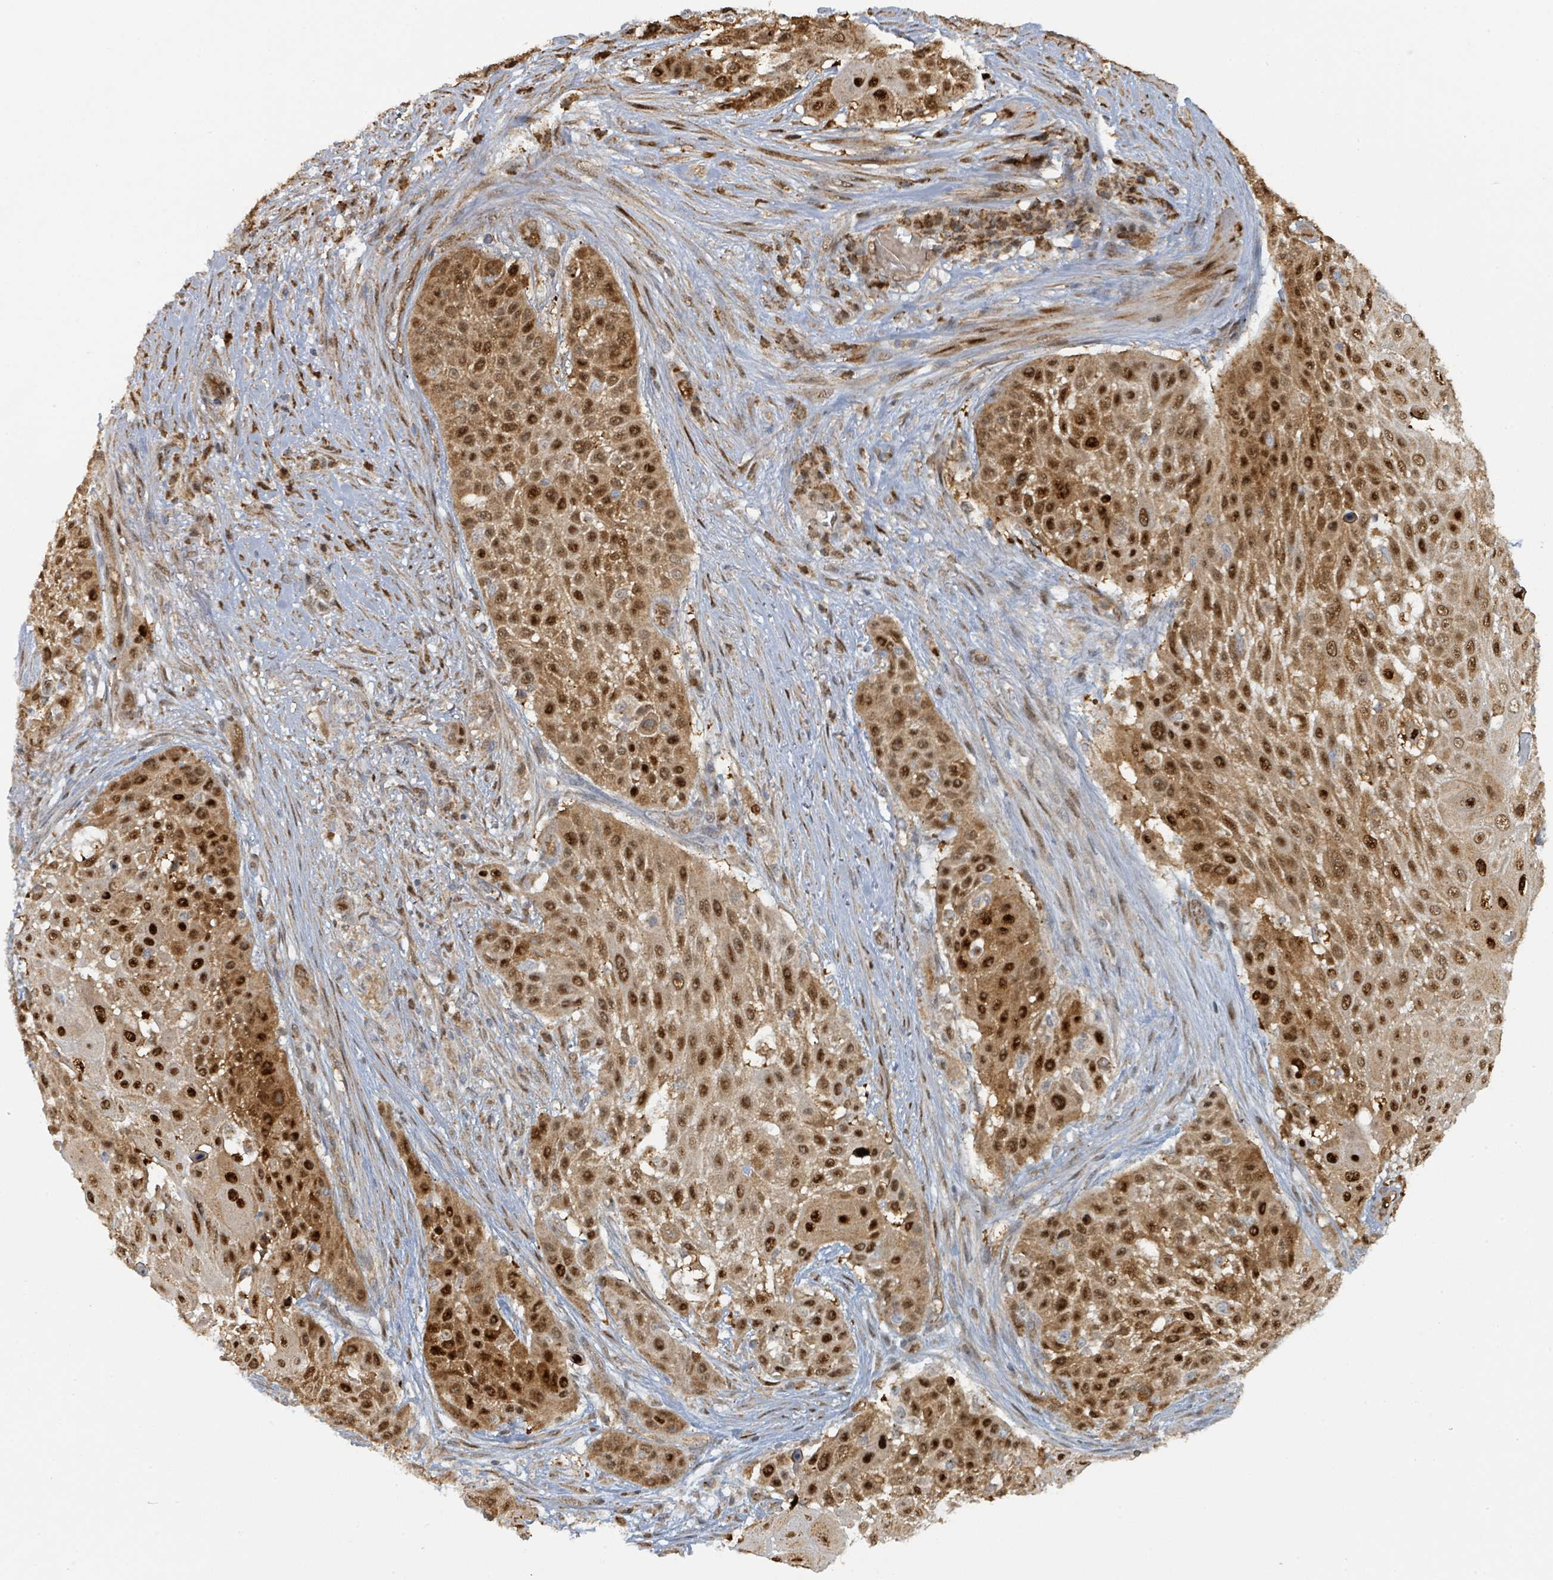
{"staining": {"intensity": "strong", "quantity": ">75%", "location": "cytoplasmic/membranous,nuclear"}, "tissue": "skin cancer", "cell_type": "Tumor cells", "image_type": "cancer", "snomed": [{"axis": "morphology", "description": "Squamous cell carcinoma, NOS"}, {"axis": "topography", "description": "Skin"}], "caption": "Strong cytoplasmic/membranous and nuclear staining for a protein is appreciated in approximately >75% of tumor cells of skin cancer using IHC.", "gene": "PSMB7", "patient": {"sex": "female", "age": 86}}